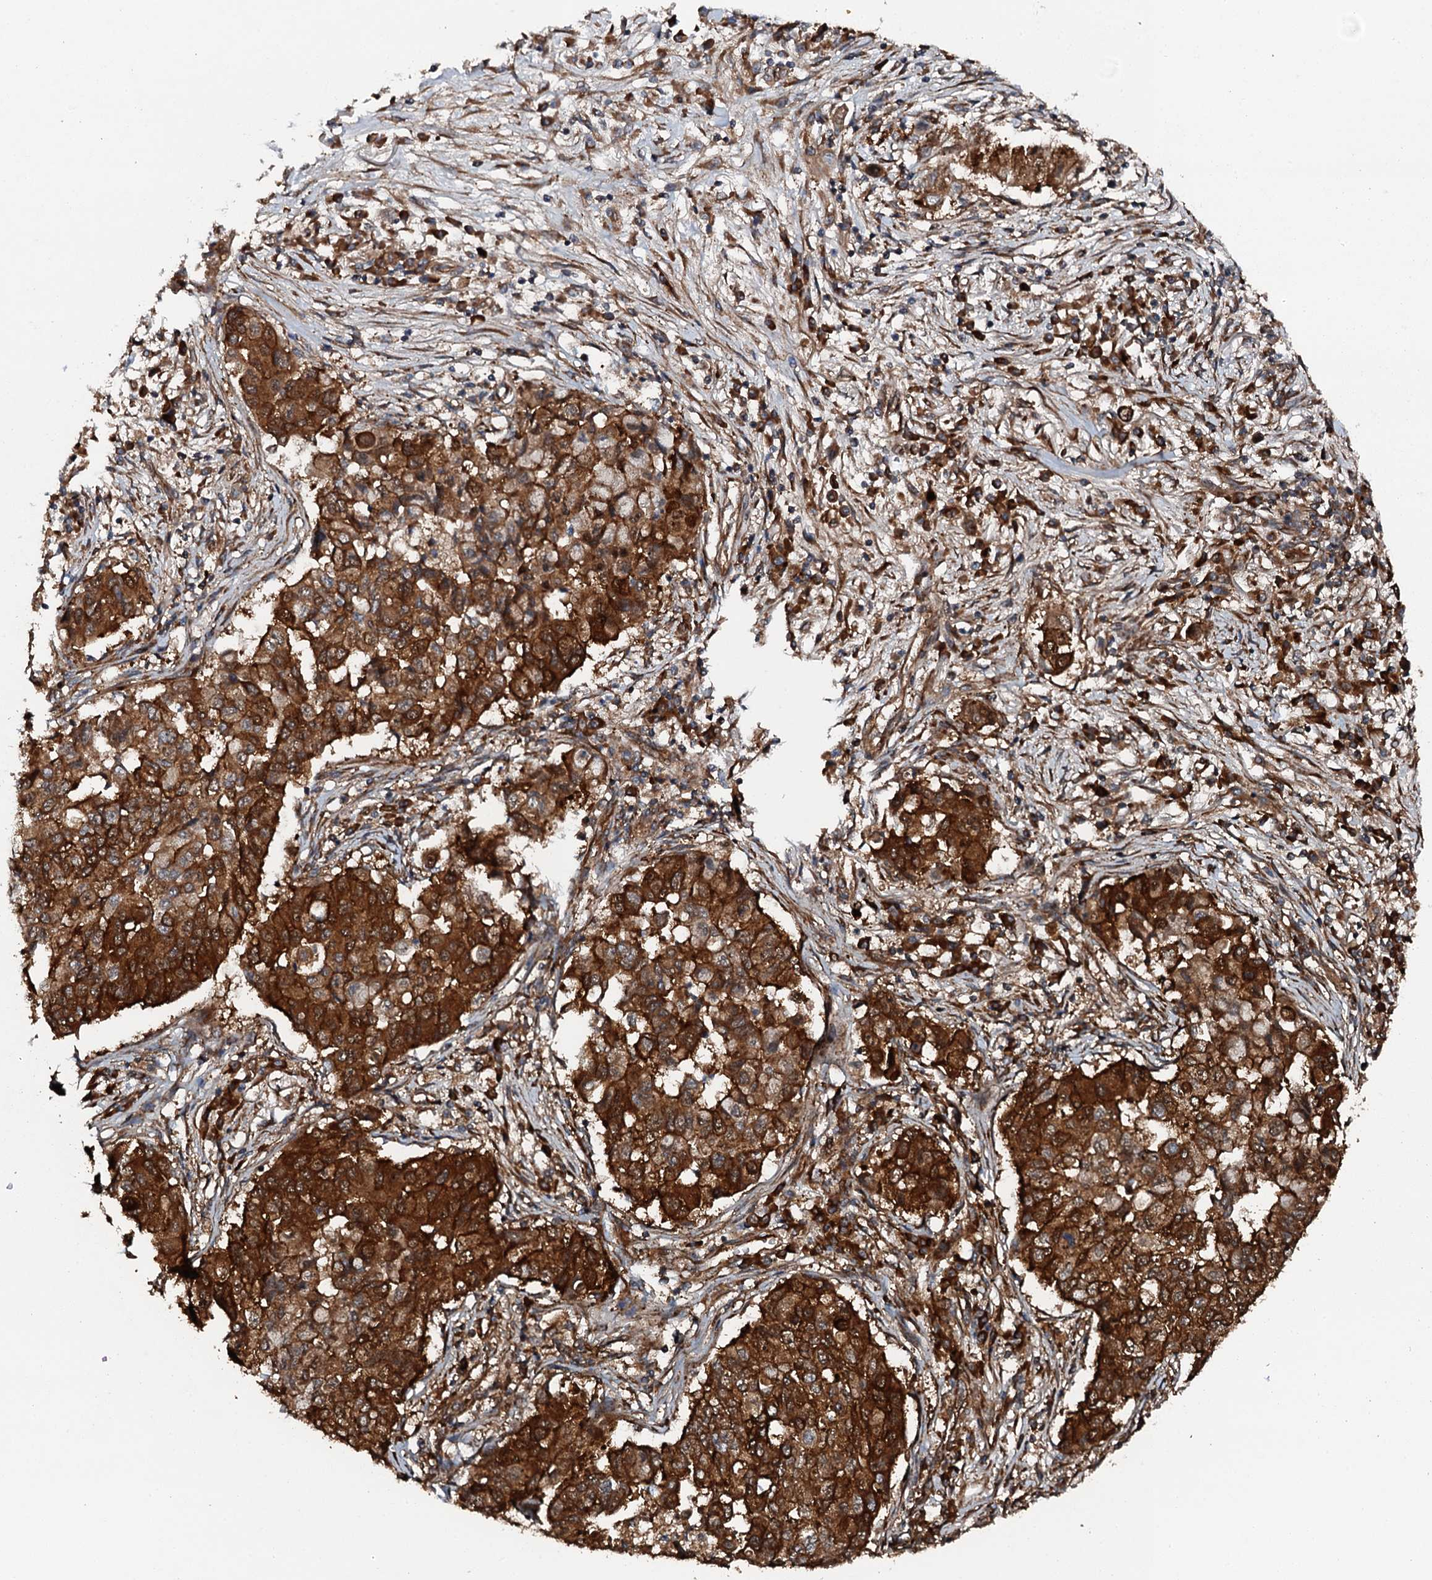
{"staining": {"intensity": "strong", "quantity": ">75%", "location": "cytoplasmic/membranous"}, "tissue": "lung cancer", "cell_type": "Tumor cells", "image_type": "cancer", "snomed": [{"axis": "morphology", "description": "Squamous cell carcinoma, NOS"}, {"axis": "topography", "description": "Lung"}], "caption": "IHC micrograph of neoplastic tissue: human lung squamous cell carcinoma stained using immunohistochemistry demonstrates high levels of strong protein expression localized specifically in the cytoplasmic/membranous of tumor cells, appearing as a cytoplasmic/membranous brown color.", "gene": "FLYWCH1", "patient": {"sex": "male", "age": 74}}